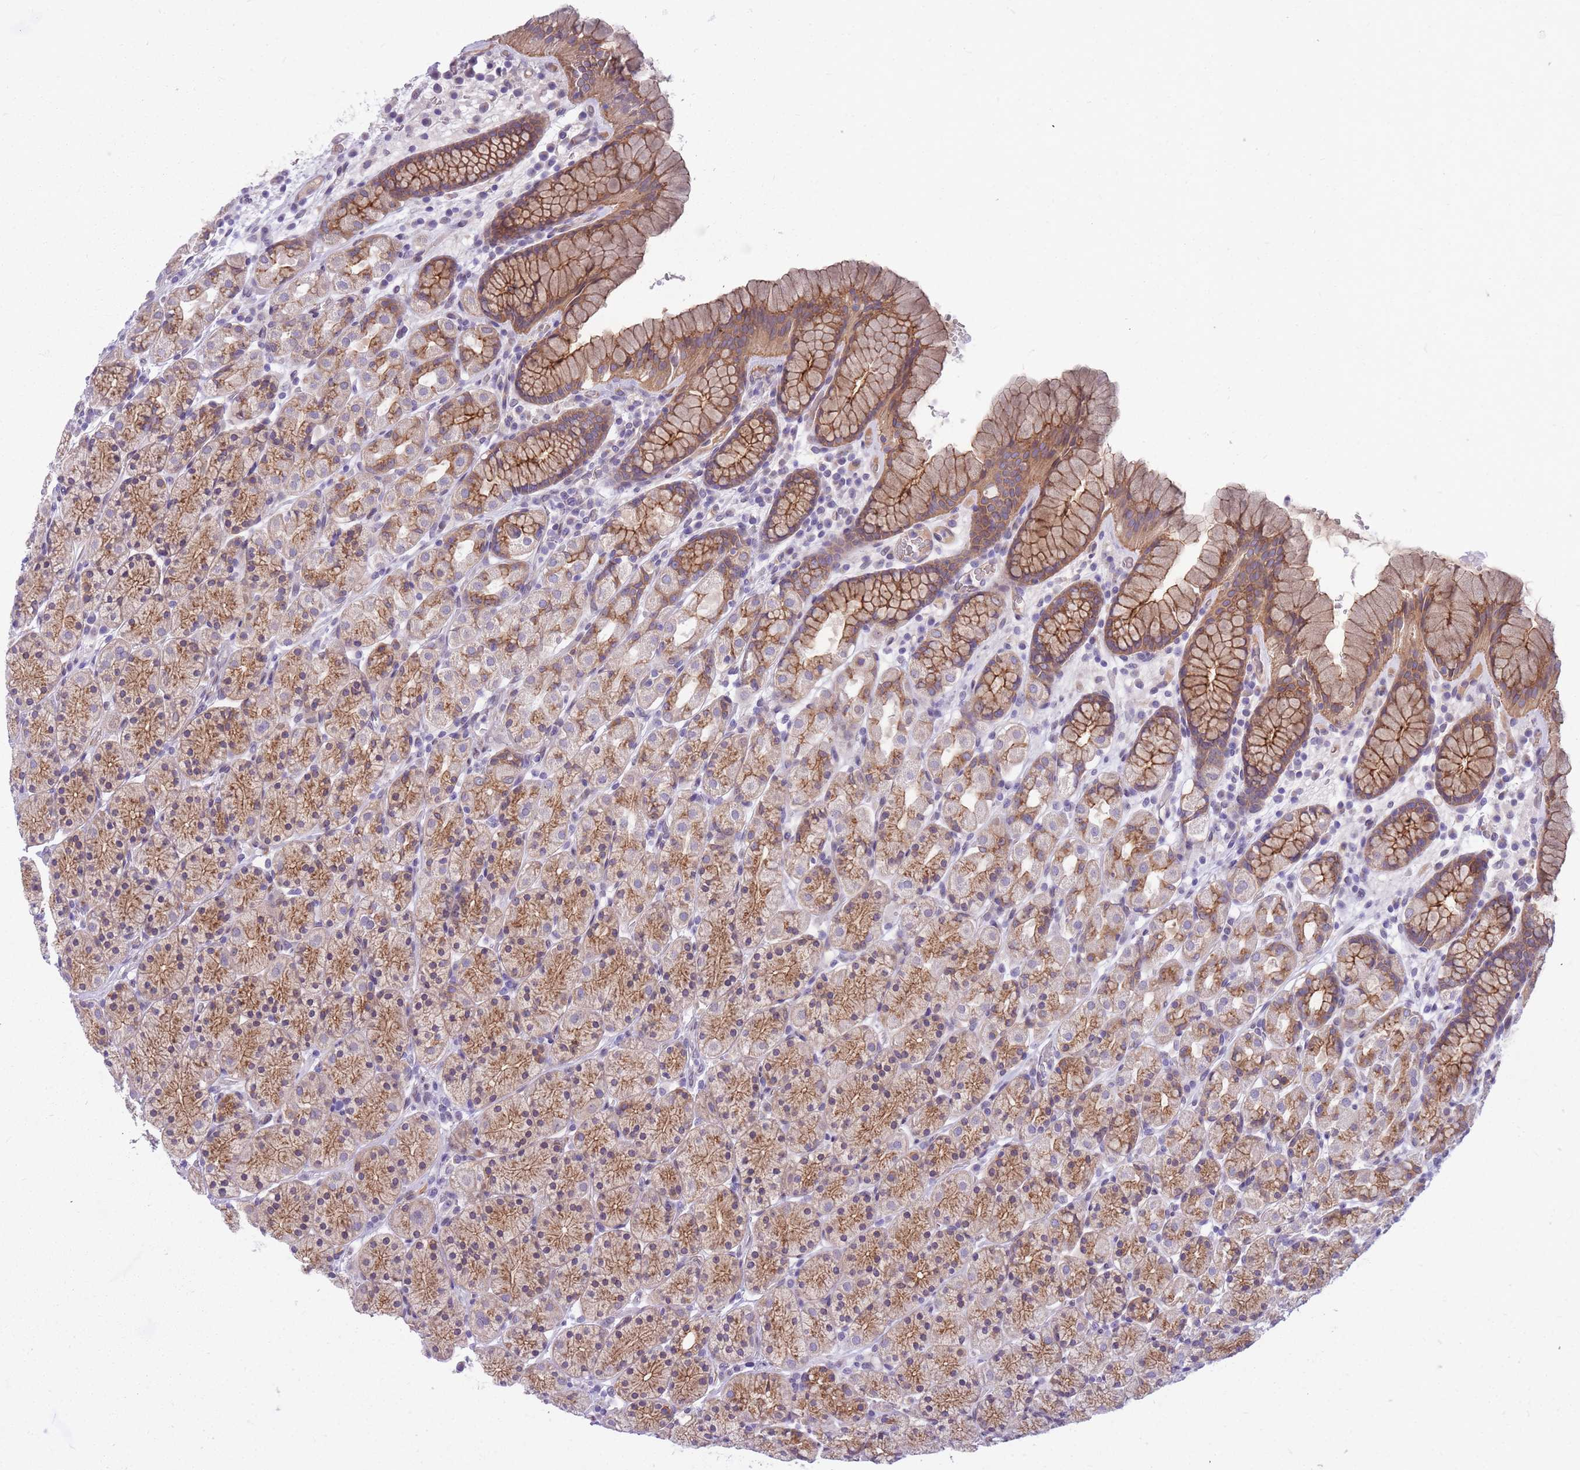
{"staining": {"intensity": "moderate", "quantity": ">75%", "location": "cytoplasmic/membranous"}, "tissue": "stomach", "cell_type": "Glandular cells", "image_type": "normal", "snomed": [{"axis": "morphology", "description": "Normal tissue, NOS"}, {"axis": "topography", "description": "Stomach, upper"}, {"axis": "topography", "description": "Stomach"}], "caption": "IHC of unremarkable stomach exhibits medium levels of moderate cytoplasmic/membranous positivity in about >75% of glandular cells.", "gene": "HOOK2", "patient": {"sex": "male", "age": 62}}